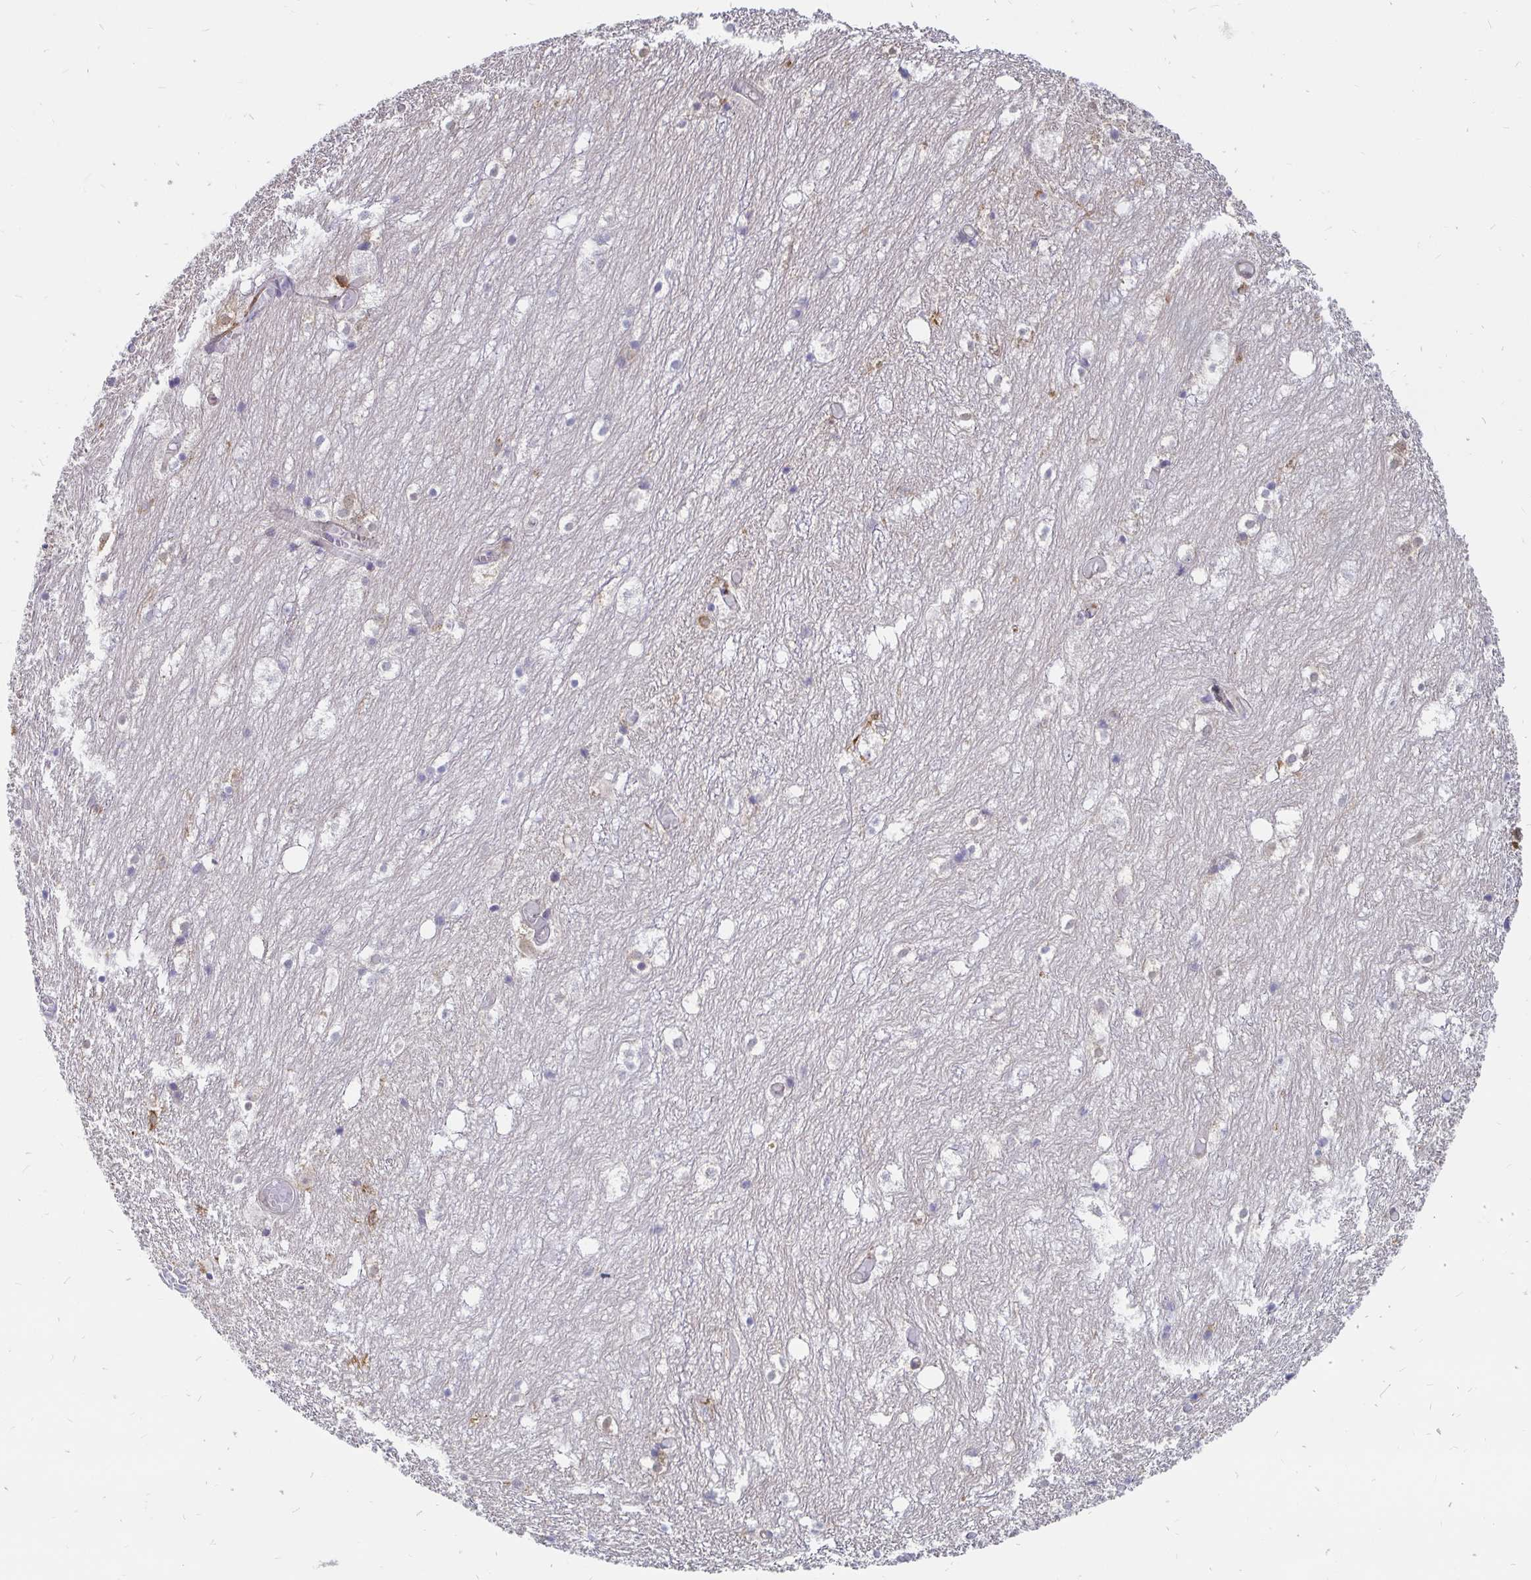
{"staining": {"intensity": "negative", "quantity": "none", "location": "none"}, "tissue": "hippocampus", "cell_type": "Glial cells", "image_type": "normal", "snomed": [{"axis": "morphology", "description": "Normal tissue, NOS"}, {"axis": "topography", "description": "Hippocampus"}], "caption": "This is an IHC photomicrograph of unremarkable human hippocampus. There is no expression in glial cells.", "gene": "CCDC85A", "patient": {"sex": "female", "age": 52}}